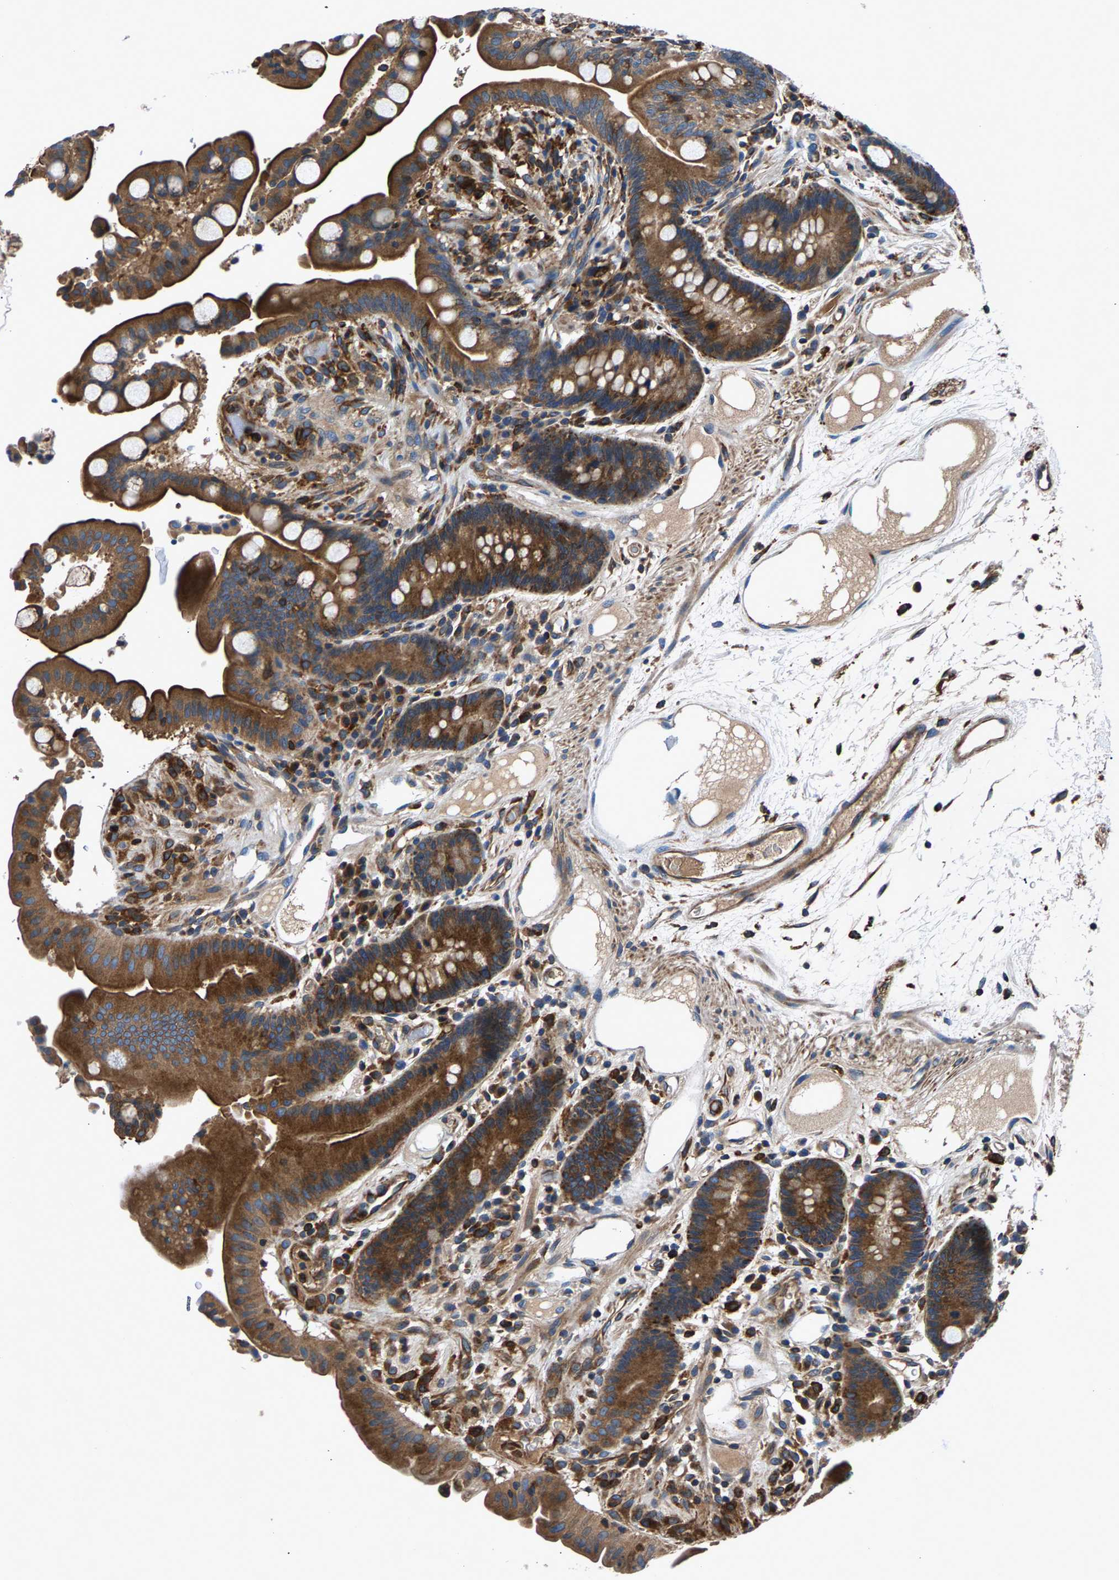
{"staining": {"intensity": "moderate", "quantity": ">75%", "location": "cytoplasmic/membranous"}, "tissue": "colon", "cell_type": "Endothelial cells", "image_type": "normal", "snomed": [{"axis": "morphology", "description": "Normal tissue, NOS"}, {"axis": "topography", "description": "Colon"}], "caption": "High-magnification brightfield microscopy of unremarkable colon stained with DAB (brown) and counterstained with hematoxylin (blue). endothelial cells exhibit moderate cytoplasmic/membranous expression is appreciated in approximately>75% of cells. (brown staining indicates protein expression, while blue staining denotes nuclei).", "gene": "LPCAT1", "patient": {"sex": "male", "age": 73}}